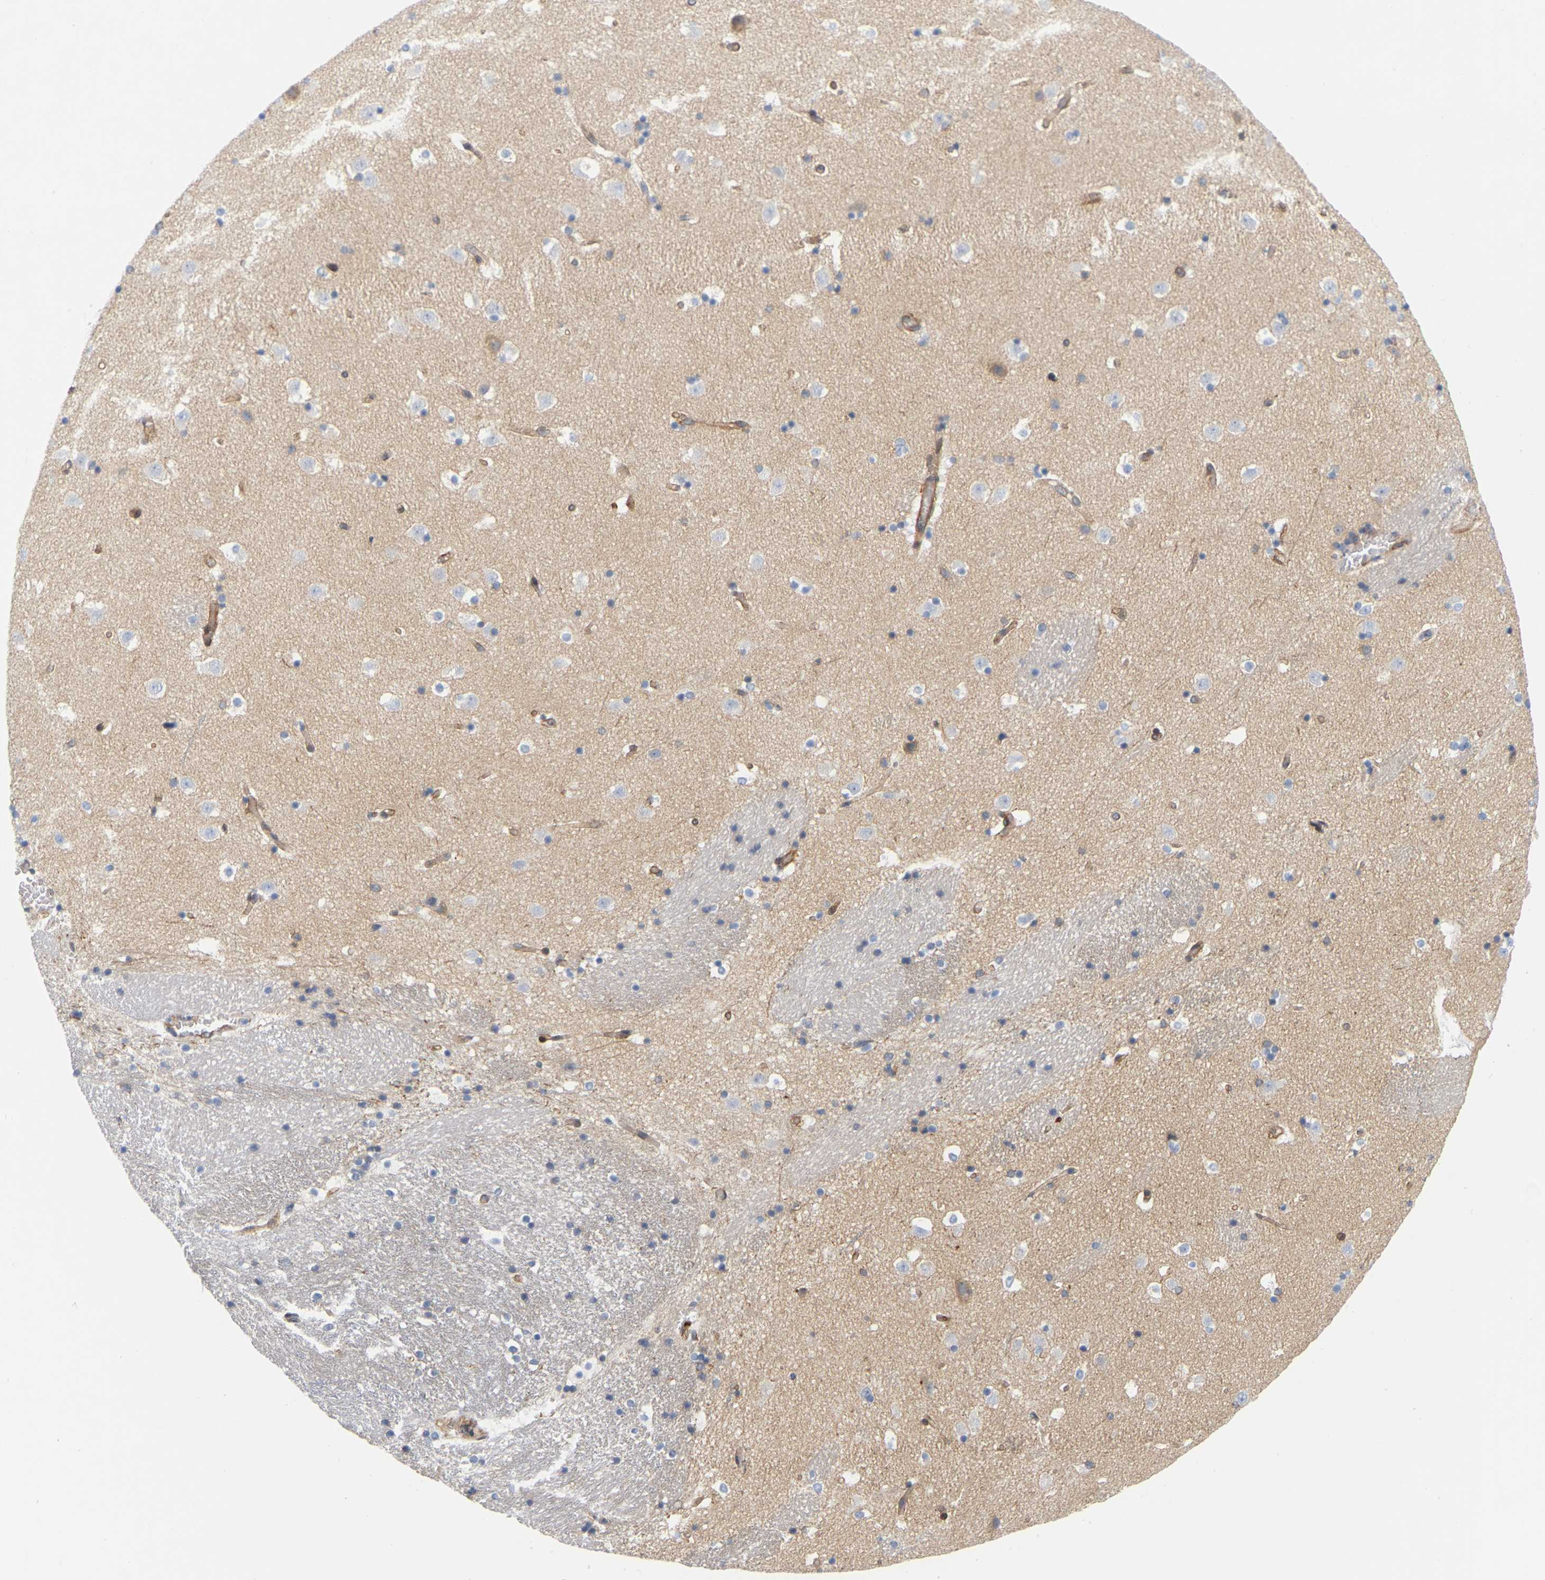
{"staining": {"intensity": "negative", "quantity": "none", "location": "none"}, "tissue": "caudate", "cell_type": "Glial cells", "image_type": "normal", "snomed": [{"axis": "morphology", "description": "Normal tissue, NOS"}, {"axis": "topography", "description": "Lateral ventricle wall"}], "caption": "IHC of unremarkable caudate shows no positivity in glial cells.", "gene": "RAPH1", "patient": {"sex": "male", "age": 45}}